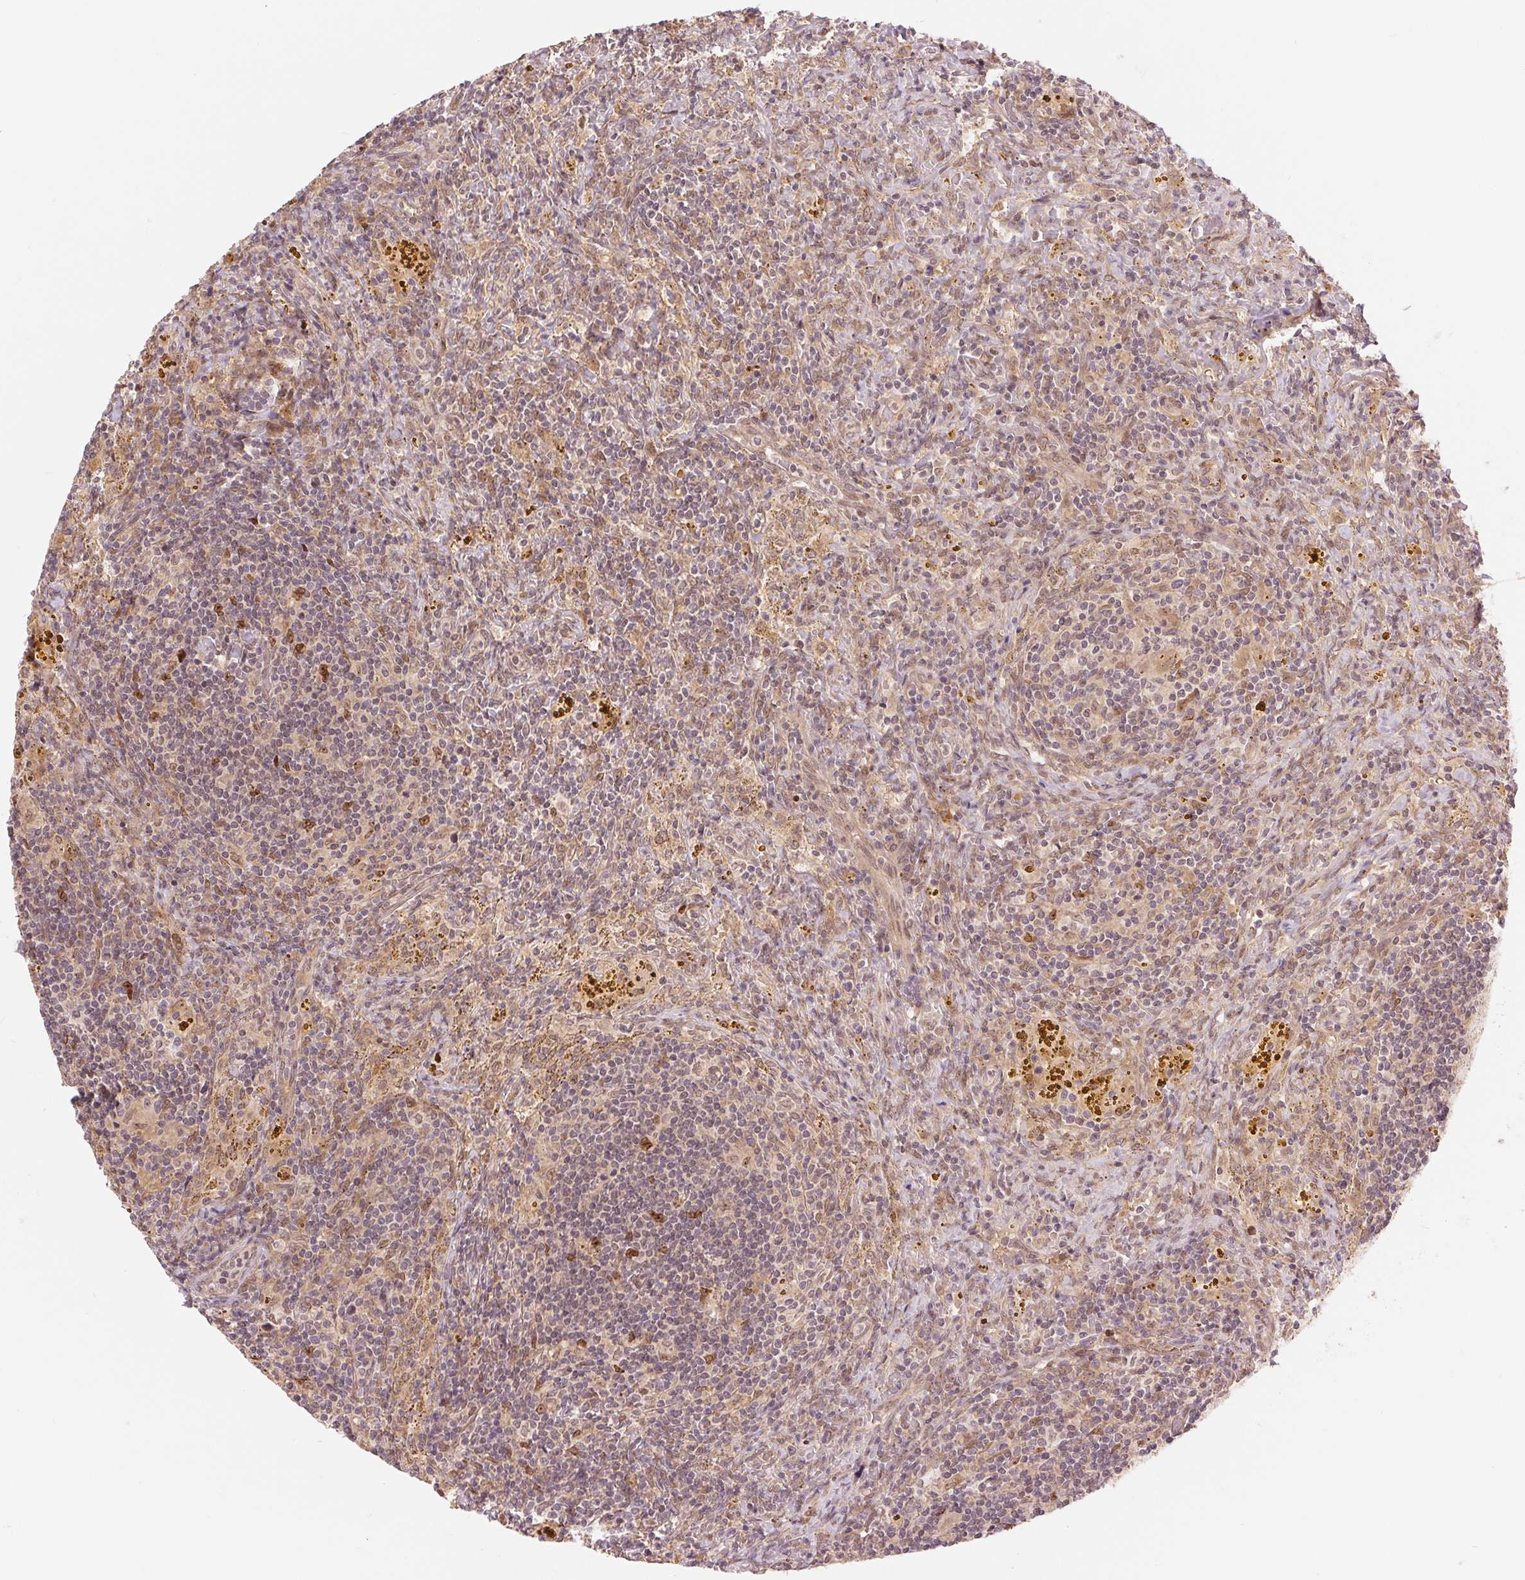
{"staining": {"intensity": "negative", "quantity": "none", "location": "none"}, "tissue": "lymphoma", "cell_type": "Tumor cells", "image_type": "cancer", "snomed": [{"axis": "morphology", "description": "Malignant lymphoma, non-Hodgkin's type, Low grade"}, {"axis": "topography", "description": "Spleen"}], "caption": "This histopathology image is of lymphoma stained with IHC to label a protein in brown with the nuclei are counter-stained blue. There is no positivity in tumor cells. The staining is performed using DAB brown chromogen with nuclei counter-stained in using hematoxylin.", "gene": "ERI3", "patient": {"sex": "female", "age": 70}}